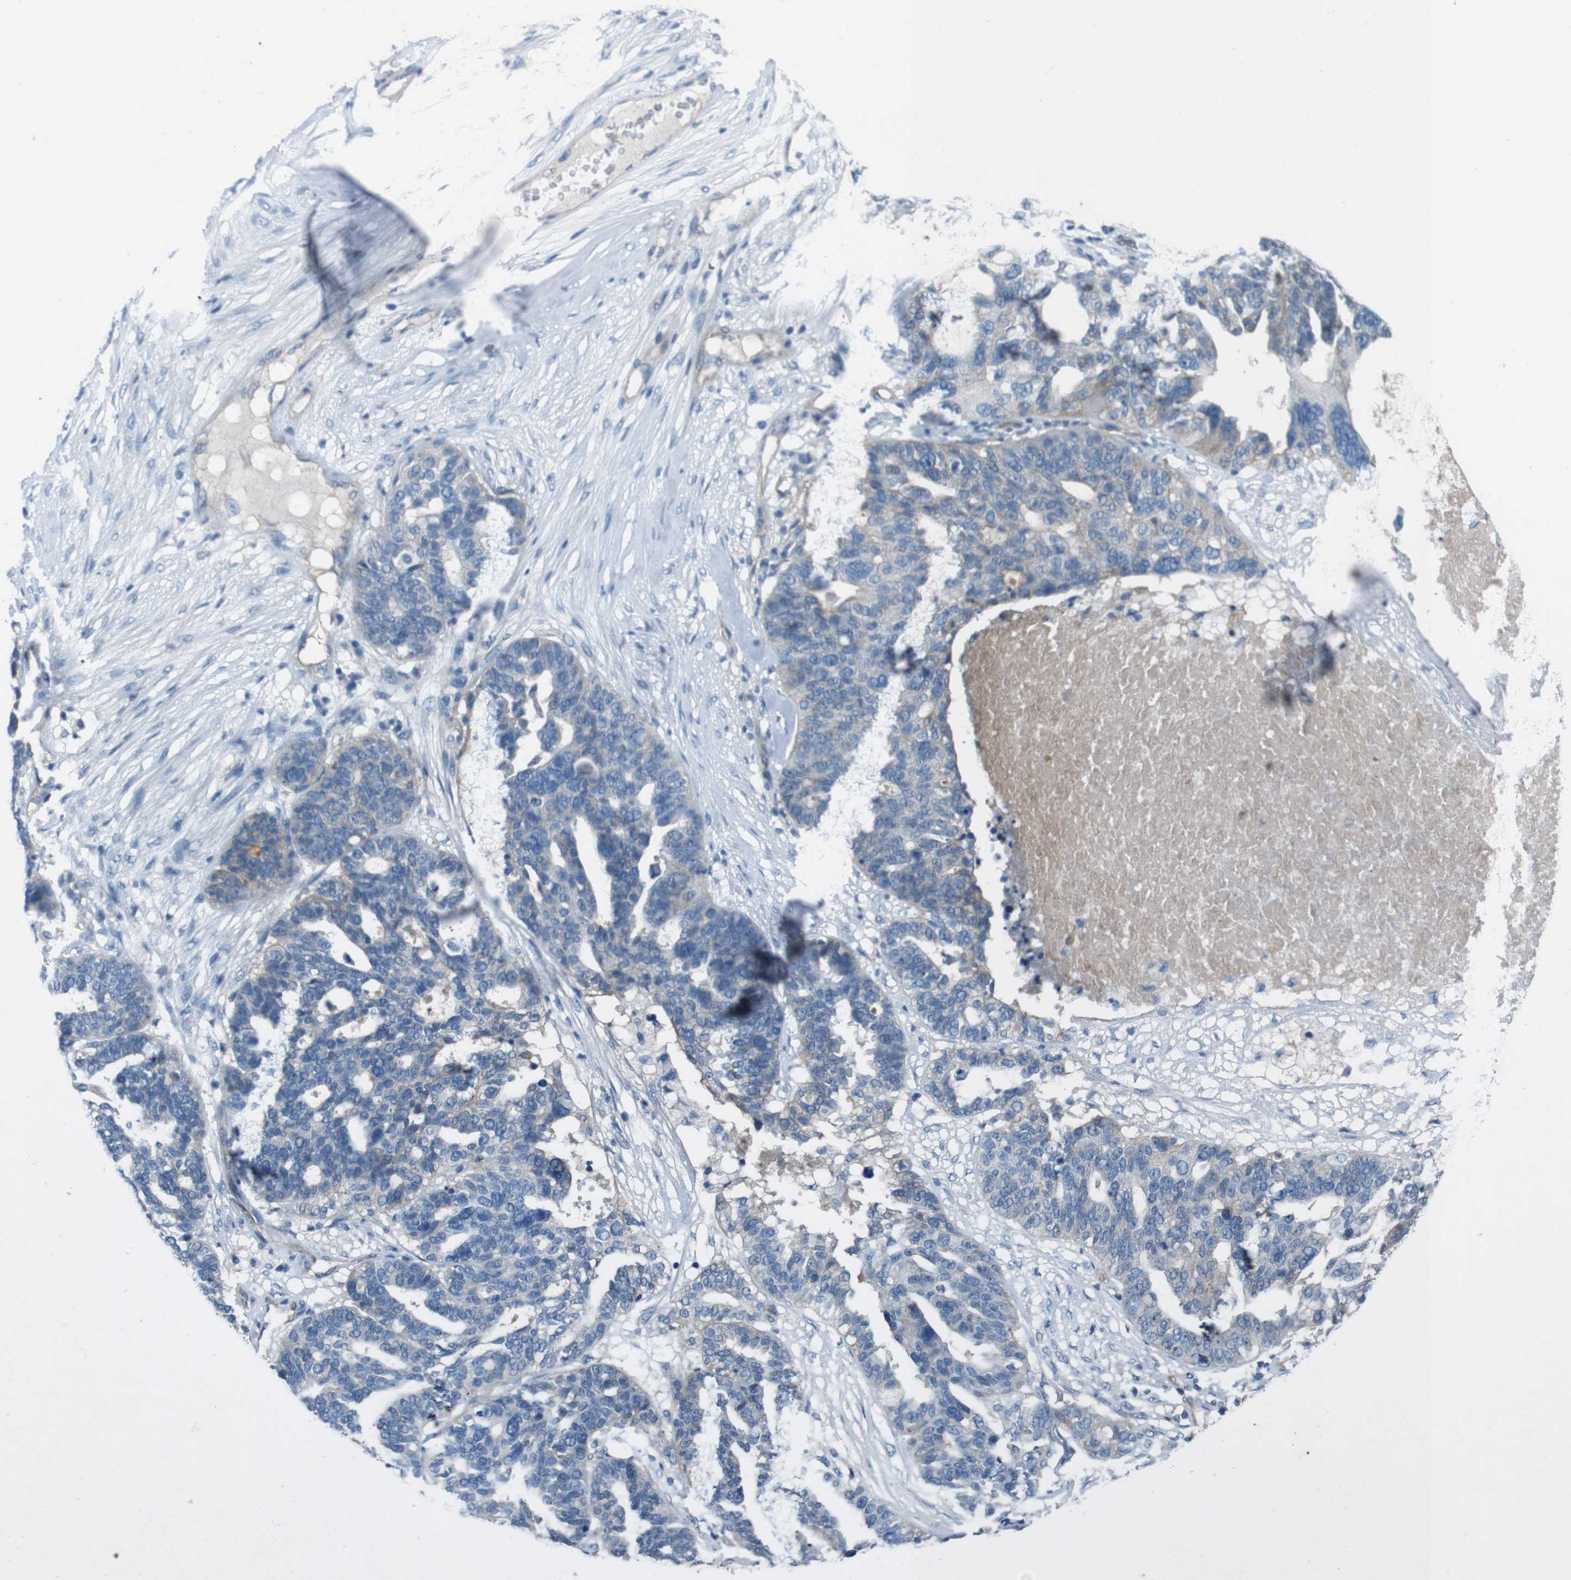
{"staining": {"intensity": "negative", "quantity": "none", "location": "none"}, "tissue": "ovarian cancer", "cell_type": "Tumor cells", "image_type": "cancer", "snomed": [{"axis": "morphology", "description": "Cystadenocarcinoma, serous, NOS"}, {"axis": "topography", "description": "Ovary"}], "caption": "High power microscopy image of an immunohistochemistry (IHC) histopathology image of ovarian cancer (serous cystadenocarcinoma), revealing no significant positivity in tumor cells.", "gene": "PVR", "patient": {"sex": "female", "age": 59}}